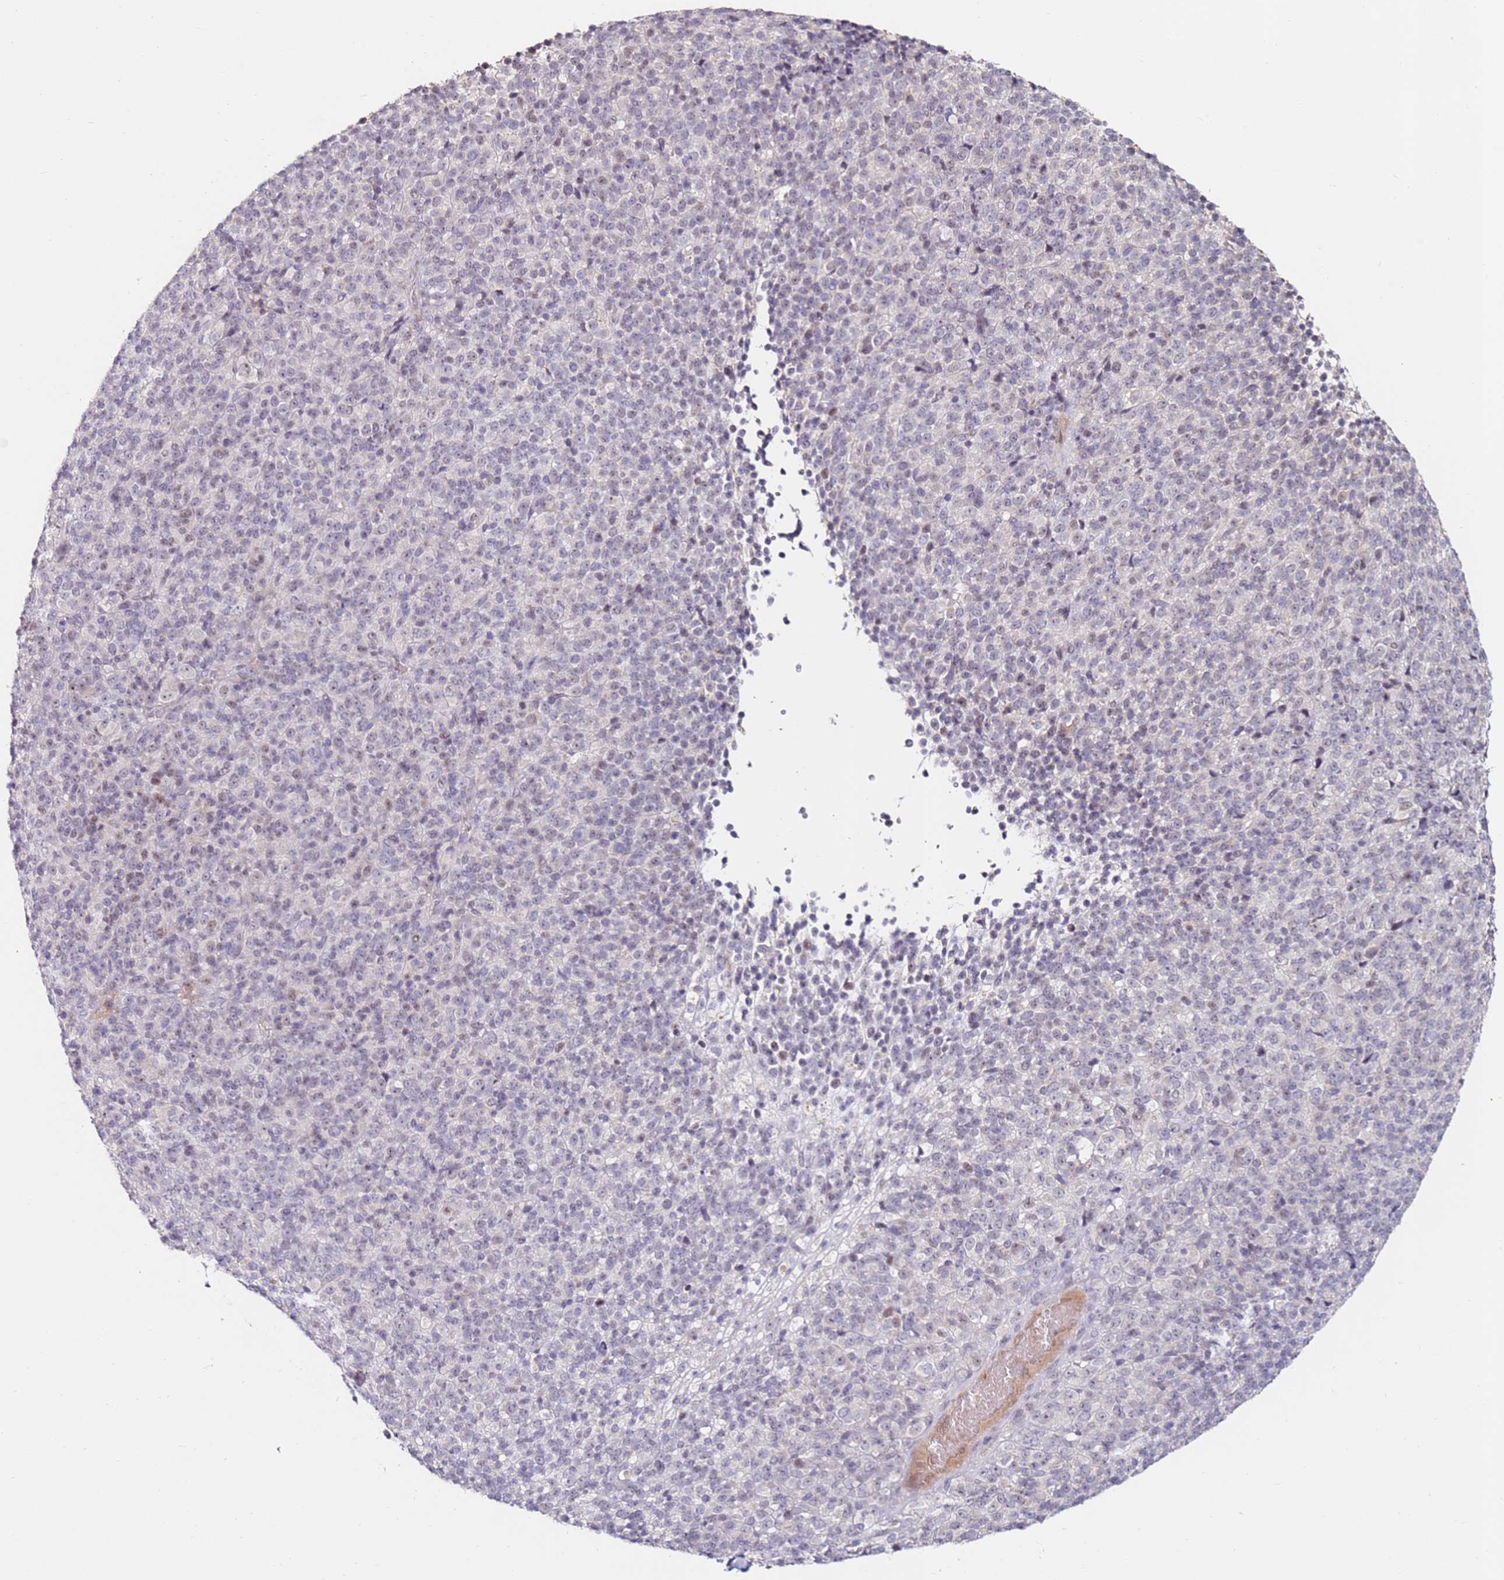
{"staining": {"intensity": "weak", "quantity": "<25%", "location": "nuclear"}, "tissue": "melanoma", "cell_type": "Tumor cells", "image_type": "cancer", "snomed": [{"axis": "morphology", "description": "Malignant melanoma, Metastatic site"}, {"axis": "topography", "description": "Brain"}], "caption": "This is an immunohistochemistry image of malignant melanoma (metastatic site). There is no staining in tumor cells.", "gene": "RARS2", "patient": {"sex": "female", "age": 56}}